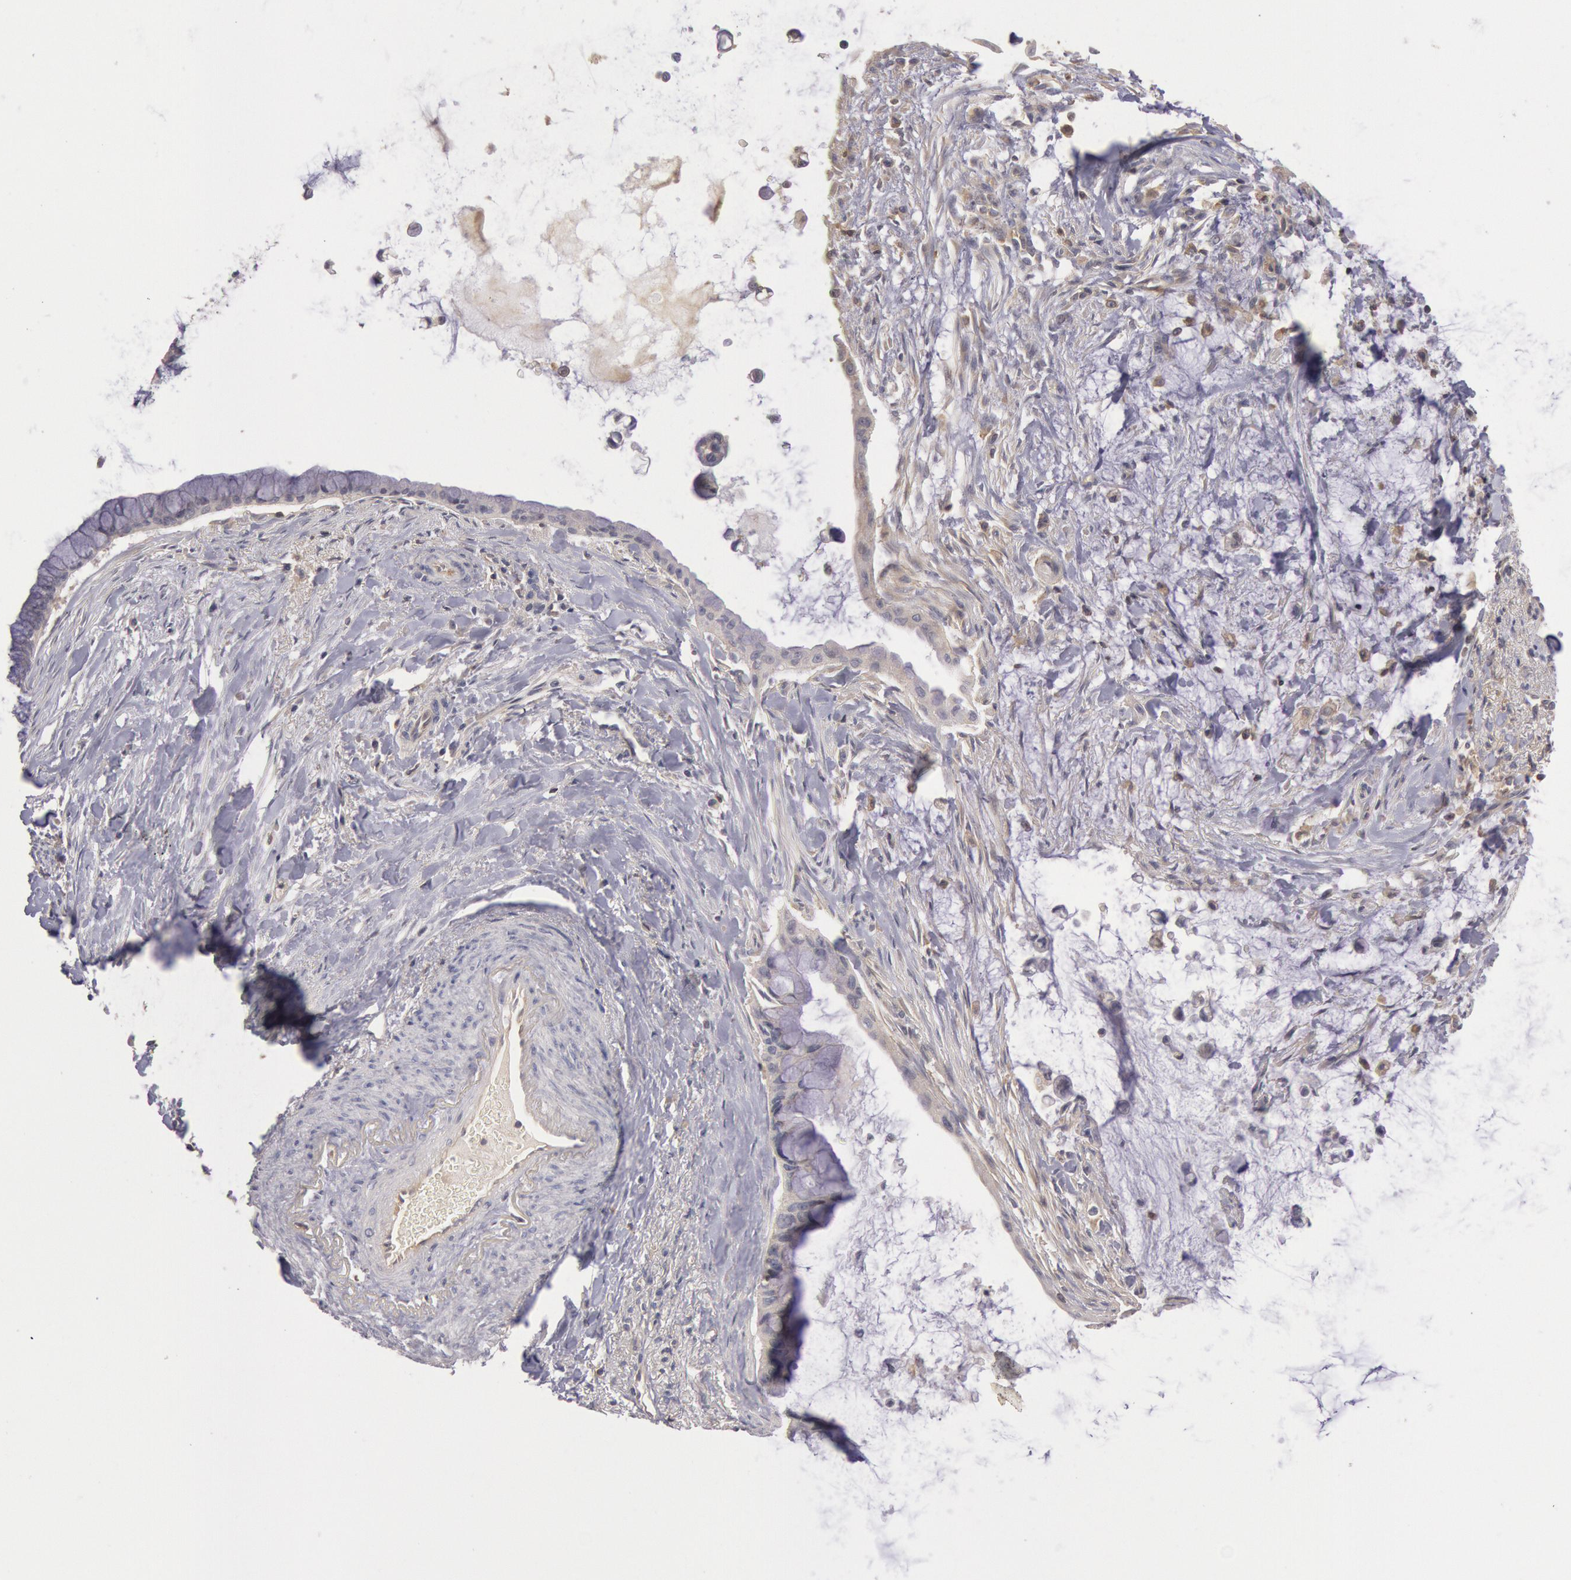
{"staining": {"intensity": "negative", "quantity": "none", "location": "none"}, "tissue": "pancreatic cancer", "cell_type": "Tumor cells", "image_type": "cancer", "snomed": [{"axis": "morphology", "description": "Adenocarcinoma, NOS"}, {"axis": "topography", "description": "Pancreas"}], "caption": "Immunohistochemistry (IHC) of human pancreatic adenocarcinoma demonstrates no positivity in tumor cells. (DAB (3,3'-diaminobenzidine) immunohistochemistry (IHC) with hematoxylin counter stain).", "gene": "PIK3R1", "patient": {"sex": "male", "age": 59}}